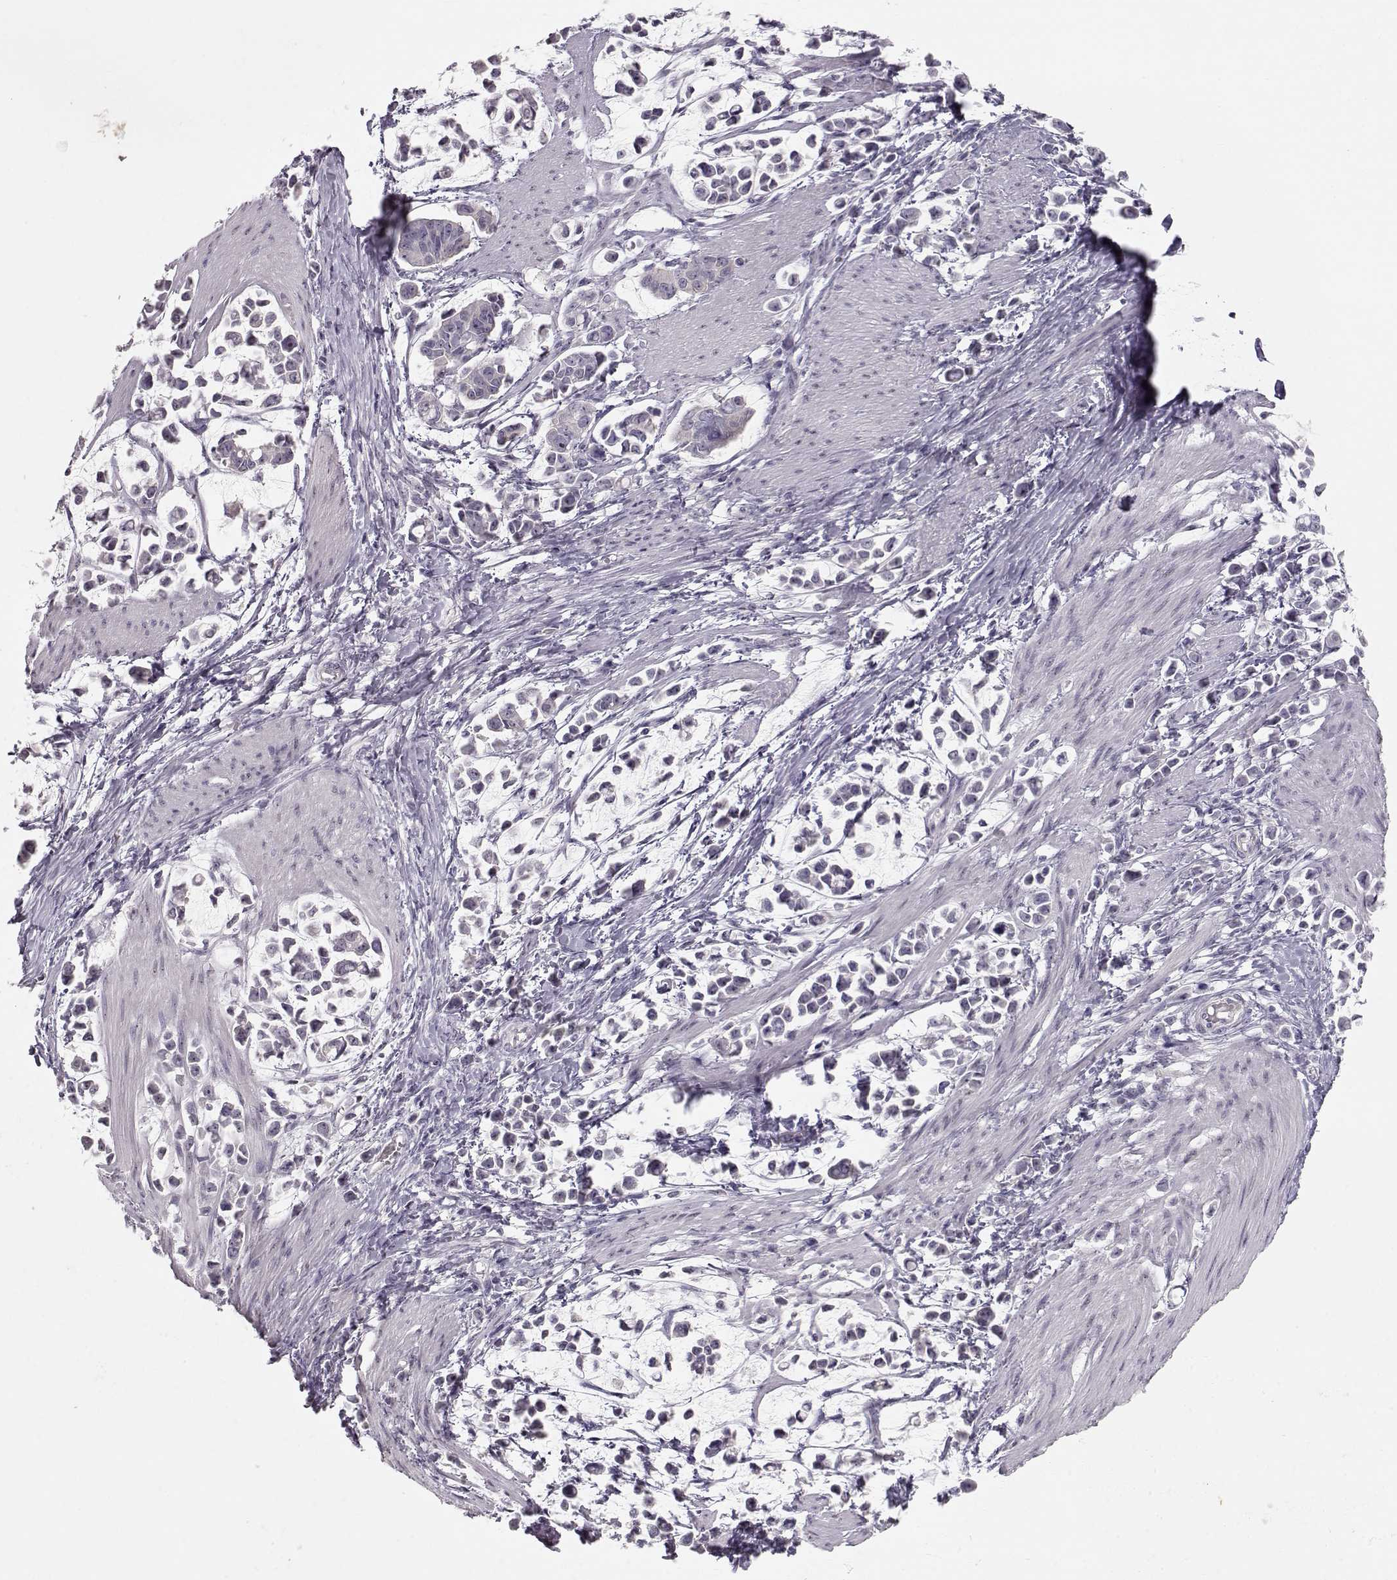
{"staining": {"intensity": "negative", "quantity": "none", "location": "none"}, "tissue": "stomach cancer", "cell_type": "Tumor cells", "image_type": "cancer", "snomed": [{"axis": "morphology", "description": "Adenocarcinoma, NOS"}, {"axis": "topography", "description": "Stomach"}], "caption": "DAB (3,3'-diaminobenzidine) immunohistochemical staining of stomach cancer (adenocarcinoma) exhibits no significant expression in tumor cells. (Stains: DAB immunohistochemistry (IHC) with hematoxylin counter stain, Microscopy: brightfield microscopy at high magnification).", "gene": "FAM205A", "patient": {"sex": "male", "age": 82}}